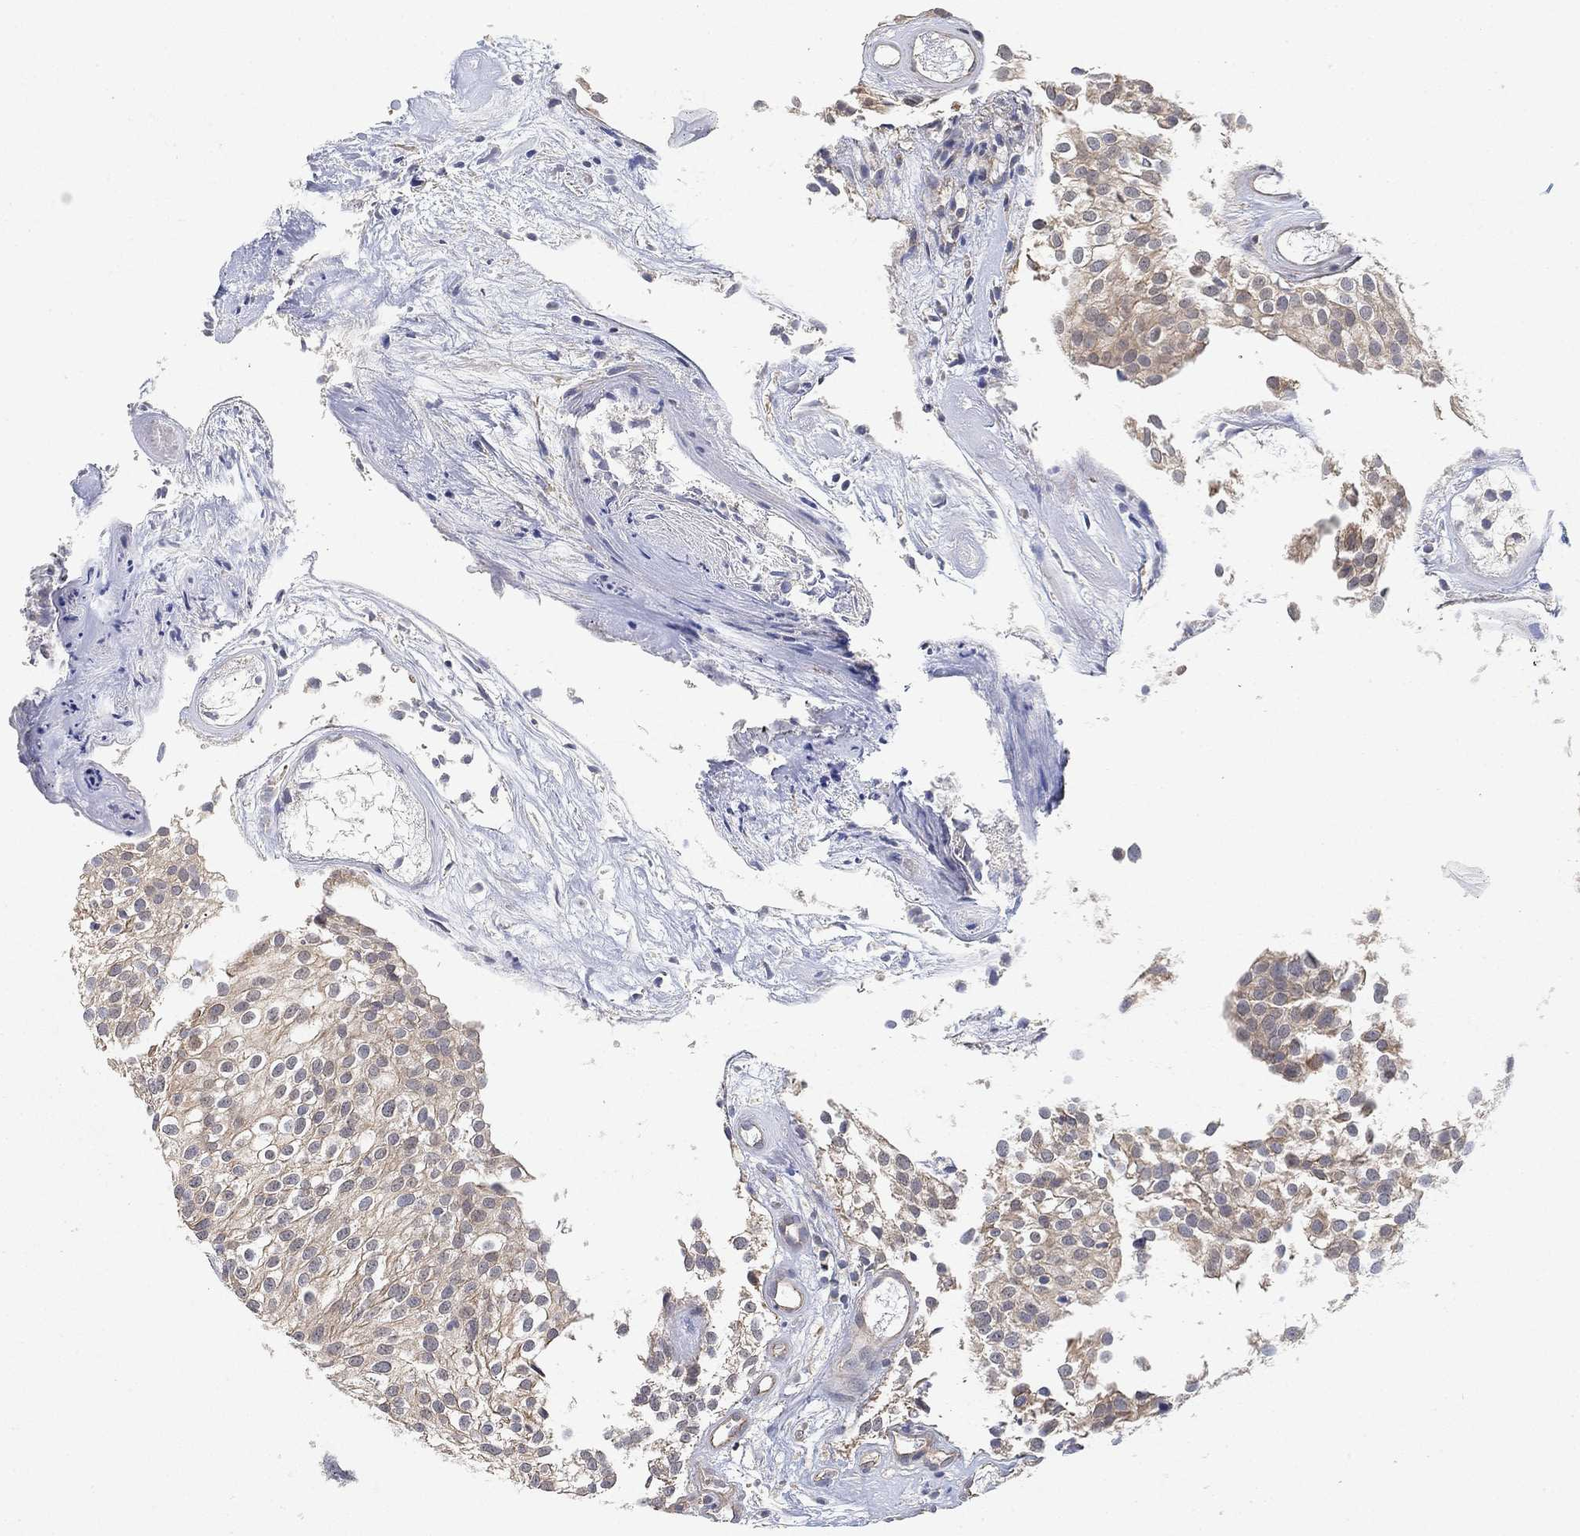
{"staining": {"intensity": "negative", "quantity": "none", "location": "none"}, "tissue": "urothelial cancer", "cell_type": "Tumor cells", "image_type": "cancer", "snomed": [{"axis": "morphology", "description": "Urothelial carcinoma, High grade"}, {"axis": "topography", "description": "Urinary bladder"}], "caption": "IHC of human urothelial cancer reveals no staining in tumor cells.", "gene": "MCUR1", "patient": {"sex": "female", "age": 79}}